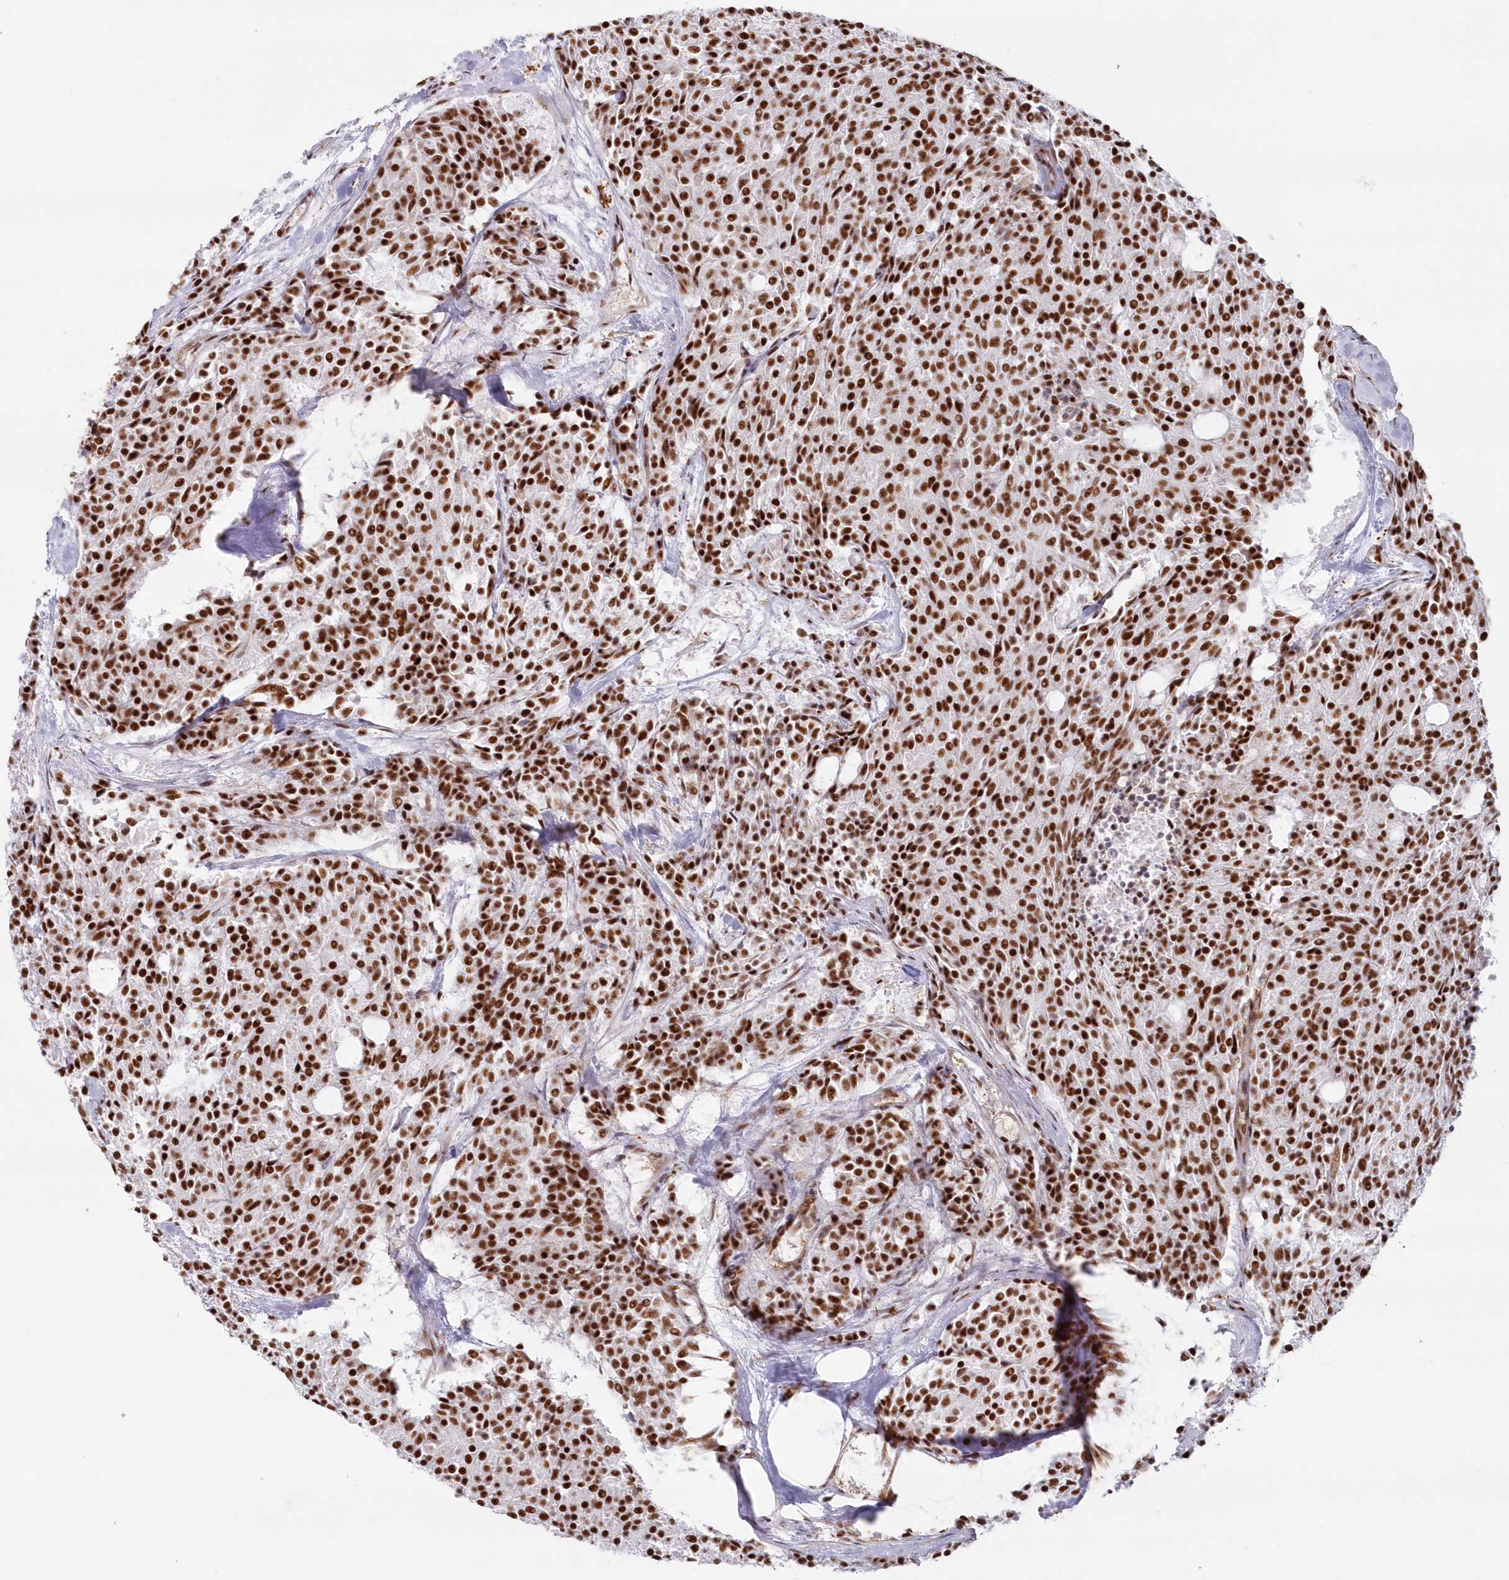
{"staining": {"intensity": "strong", "quantity": ">75%", "location": "nuclear"}, "tissue": "carcinoid", "cell_type": "Tumor cells", "image_type": "cancer", "snomed": [{"axis": "morphology", "description": "Carcinoid, malignant, NOS"}, {"axis": "topography", "description": "Pancreas"}], "caption": "Immunohistochemistry (IHC) photomicrograph of human carcinoid stained for a protein (brown), which shows high levels of strong nuclear staining in about >75% of tumor cells.", "gene": "DDX46", "patient": {"sex": "female", "age": 54}}